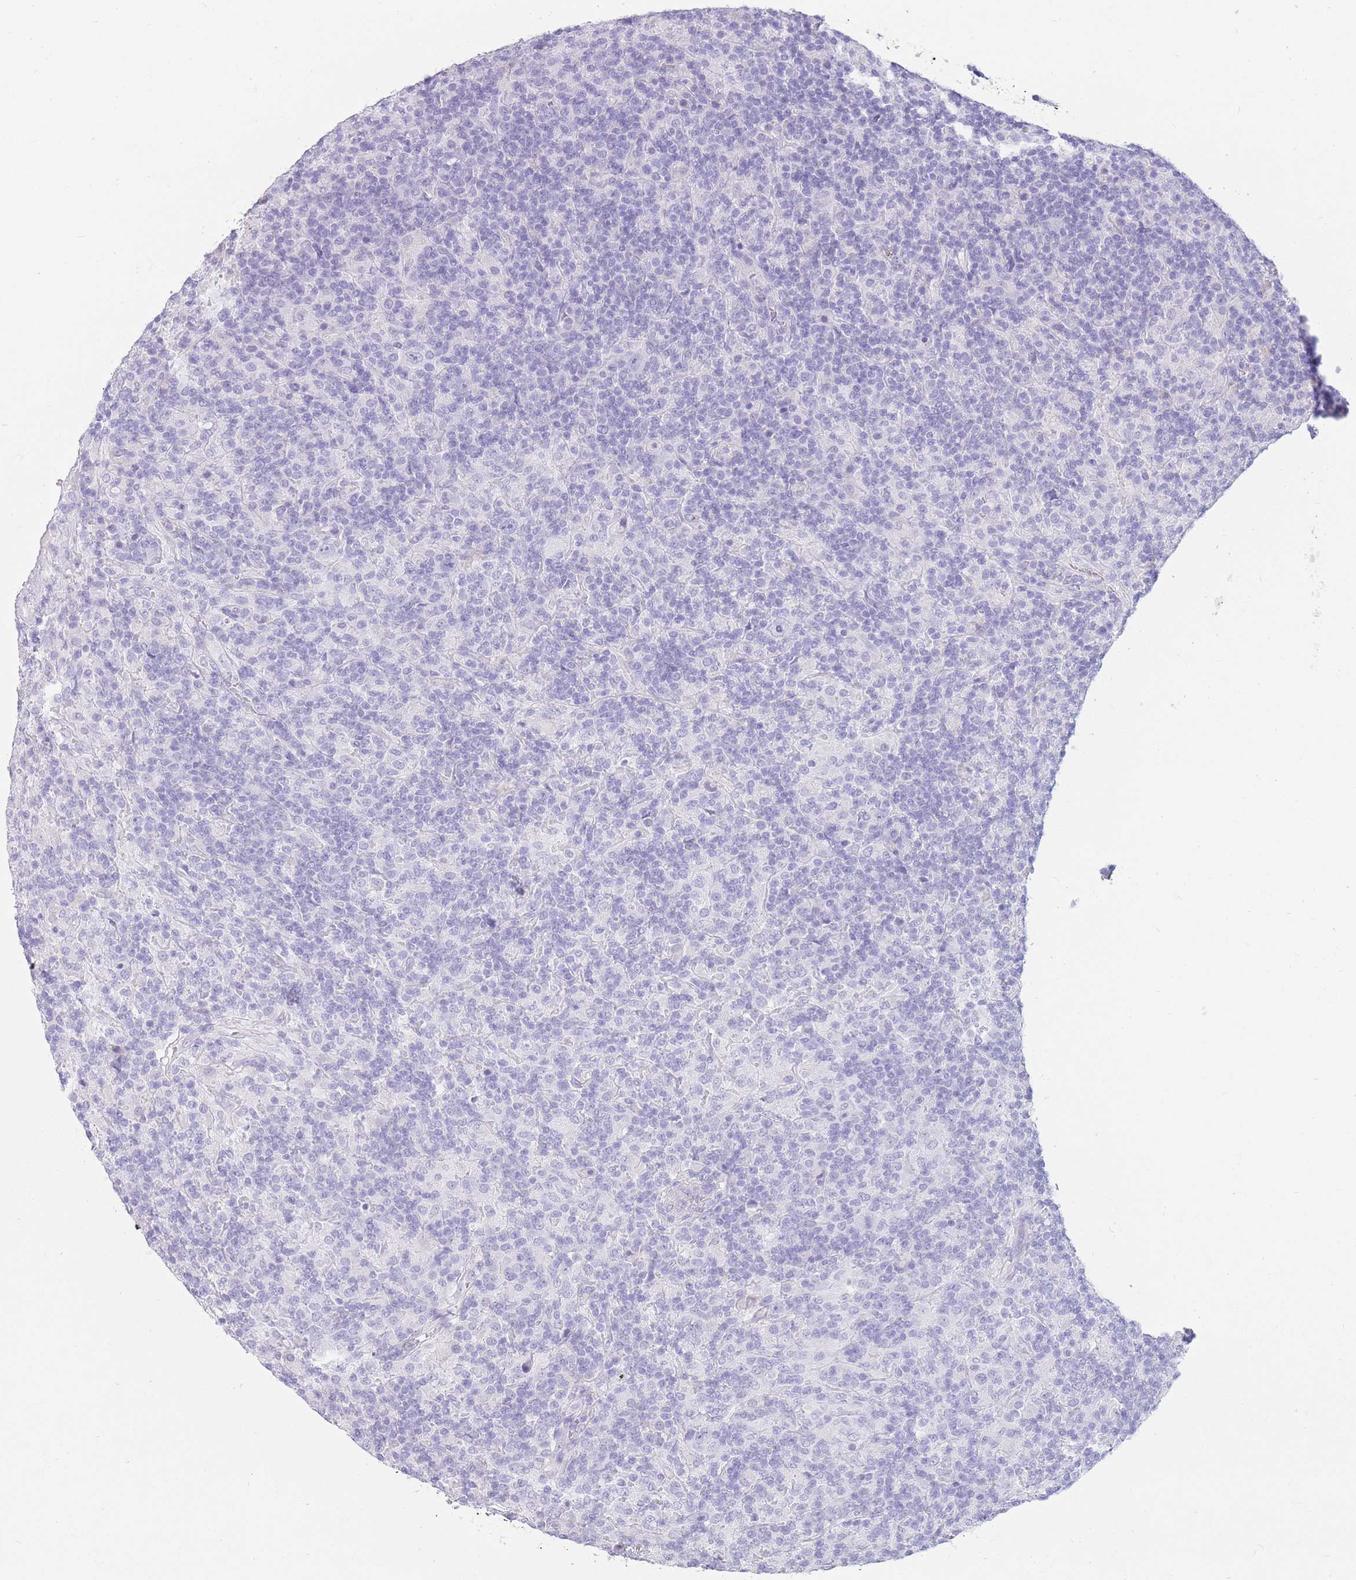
{"staining": {"intensity": "negative", "quantity": "none", "location": "none"}, "tissue": "lymphoma", "cell_type": "Tumor cells", "image_type": "cancer", "snomed": [{"axis": "morphology", "description": "Hodgkin's disease, NOS"}, {"axis": "topography", "description": "Lymph node"}], "caption": "High power microscopy micrograph of an immunohistochemistry (IHC) image of lymphoma, revealing no significant expression in tumor cells.", "gene": "UPK1A", "patient": {"sex": "male", "age": 70}}